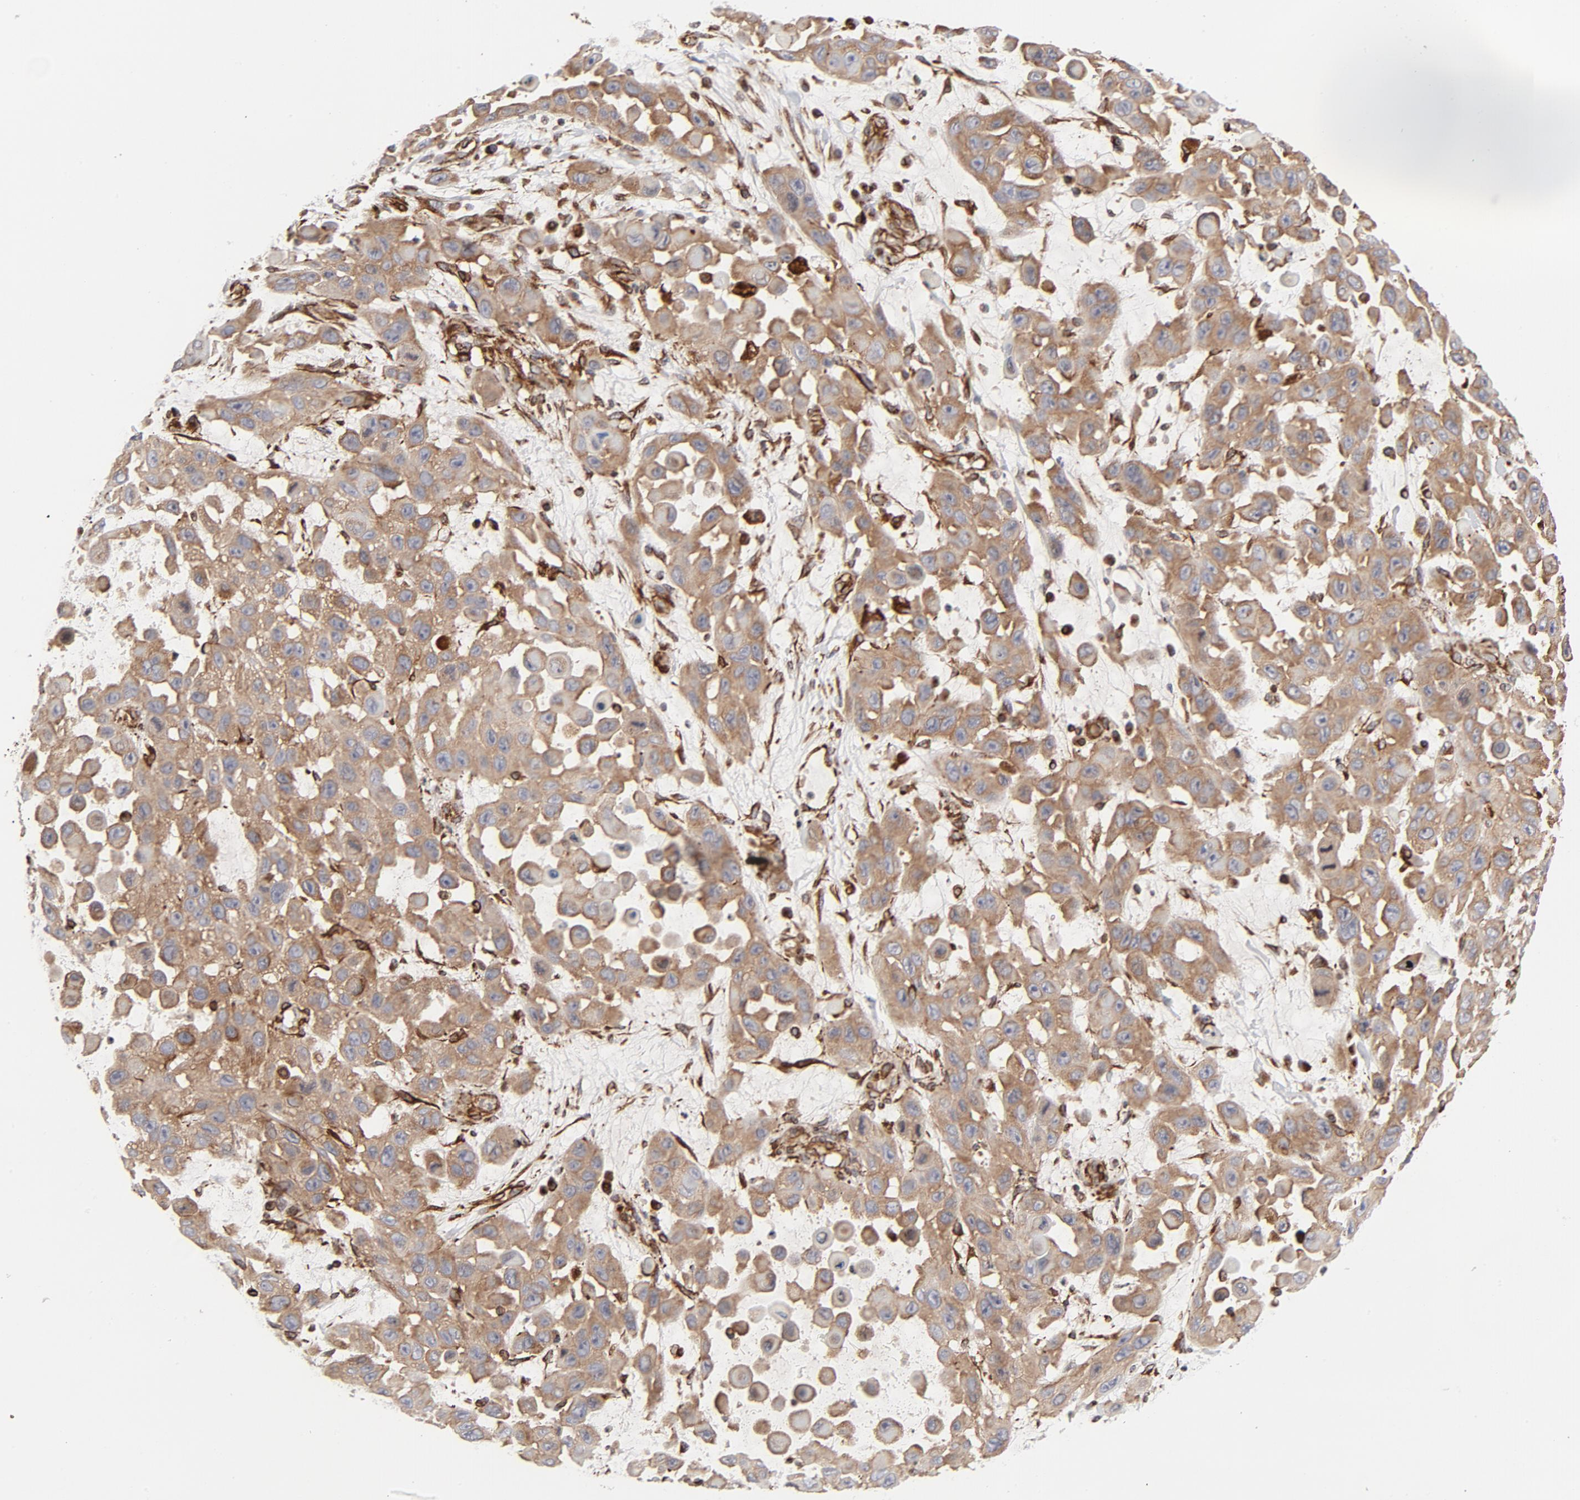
{"staining": {"intensity": "weak", "quantity": ">75%", "location": "cytoplasmic/membranous"}, "tissue": "skin cancer", "cell_type": "Tumor cells", "image_type": "cancer", "snomed": [{"axis": "morphology", "description": "Squamous cell carcinoma, NOS"}, {"axis": "topography", "description": "Skin"}], "caption": "Brown immunohistochemical staining in skin squamous cell carcinoma shows weak cytoplasmic/membranous expression in approximately >75% of tumor cells.", "gene": "DNAAF2", "patient": {"sex": "male", "age": 81}}